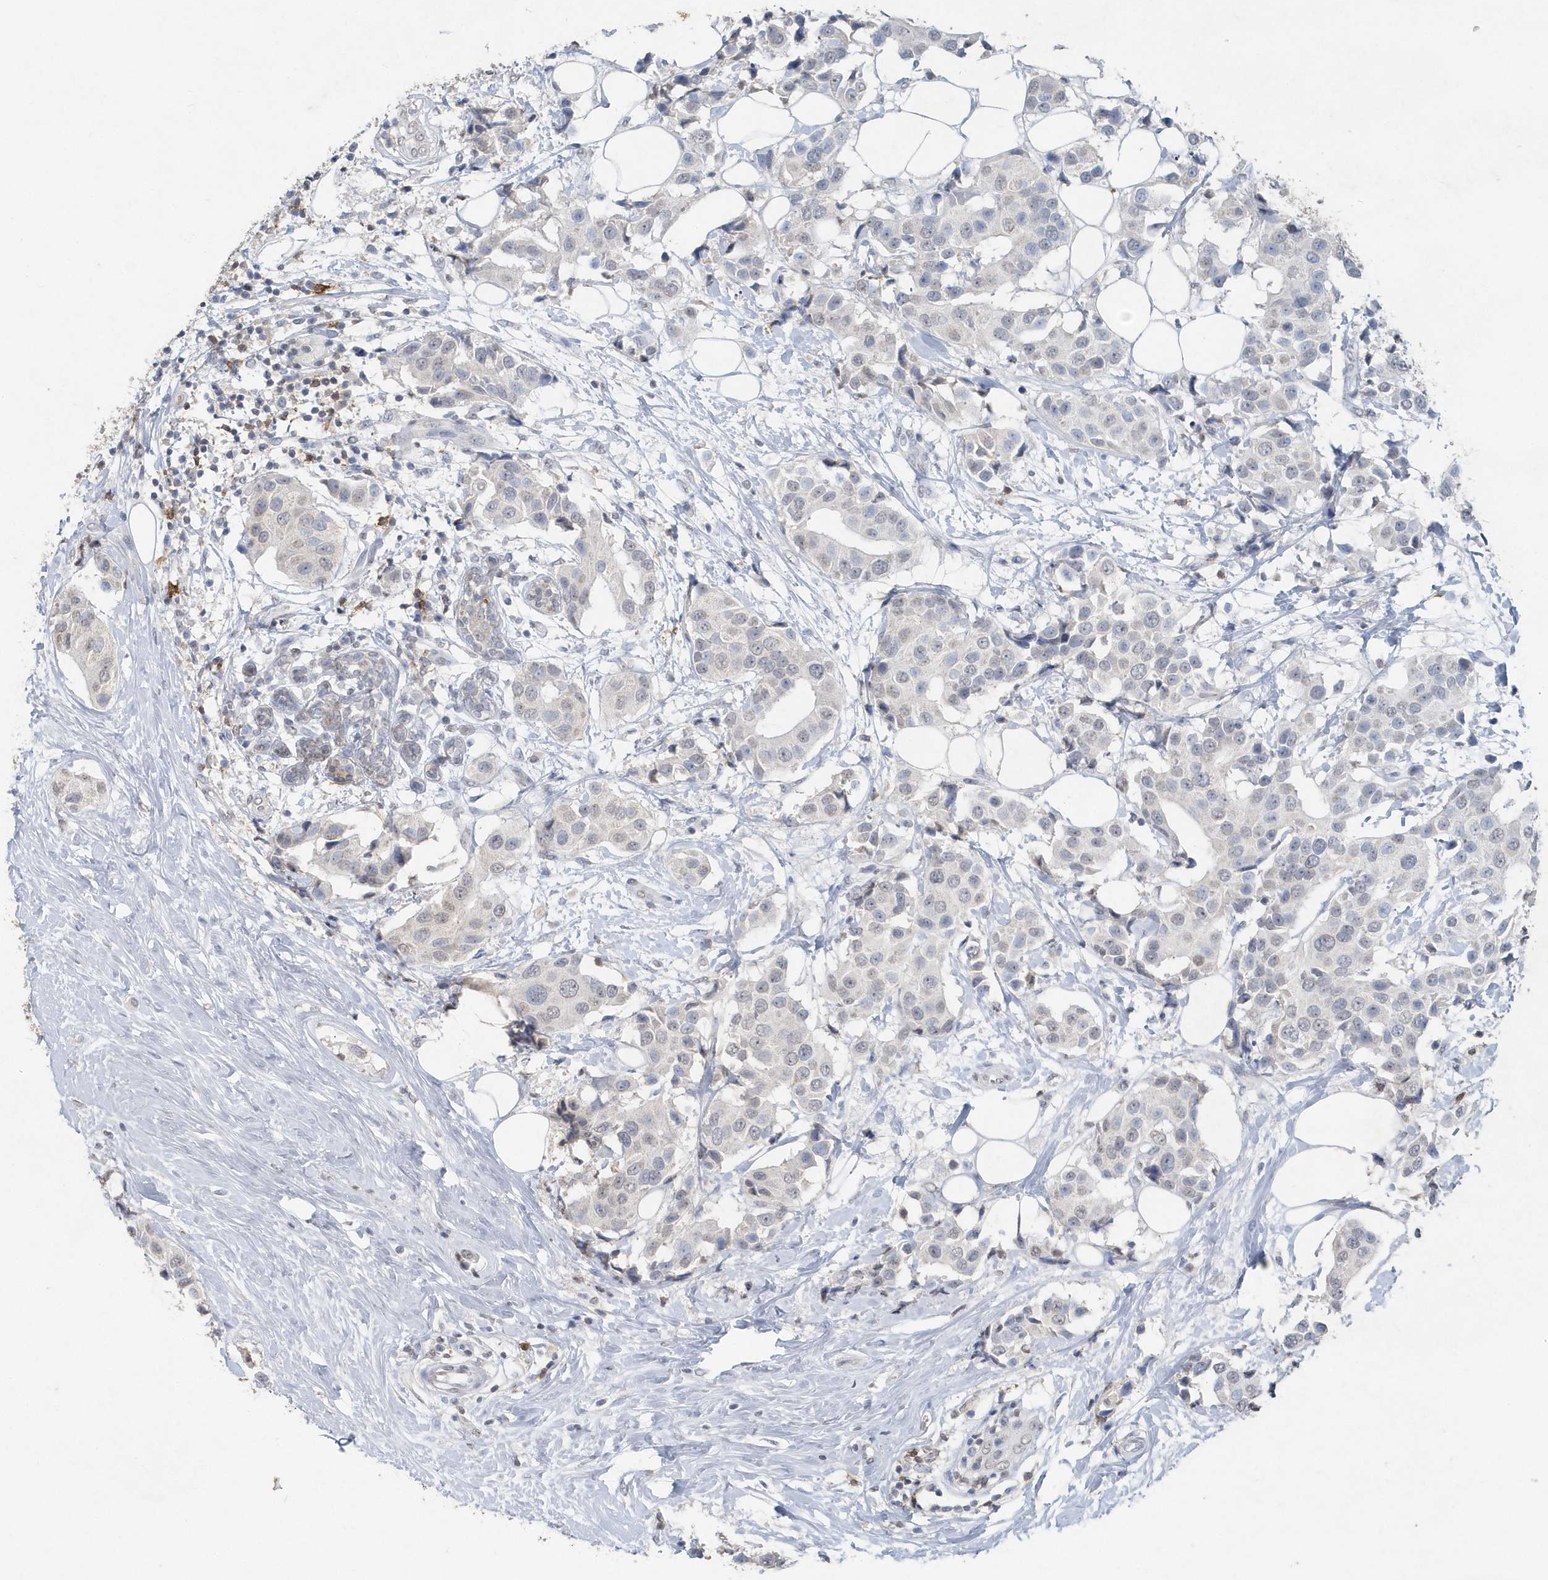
{"staining": {"intensity": "negative", "quantity": "none", "location": "none"}, "tissue": "breast cancer", "cell_type": "Tumor cells", "image_type": "cancer", "snomed": [{"axis": "morphology", "description": "Normal tissue, NOS"}, {"axis": "morphology", "description": "Duct carcinoma"}, {"axis": "topography", "description": "Breast"}], "caption": "Immunohistochemistry image of human breast cancer (intraductal carcinoma) stained for a protein (brown), which demonstrates no expression in tumor cells.", "gene": "PDCD1", "patient": {"sex": "female", "age": 39}}